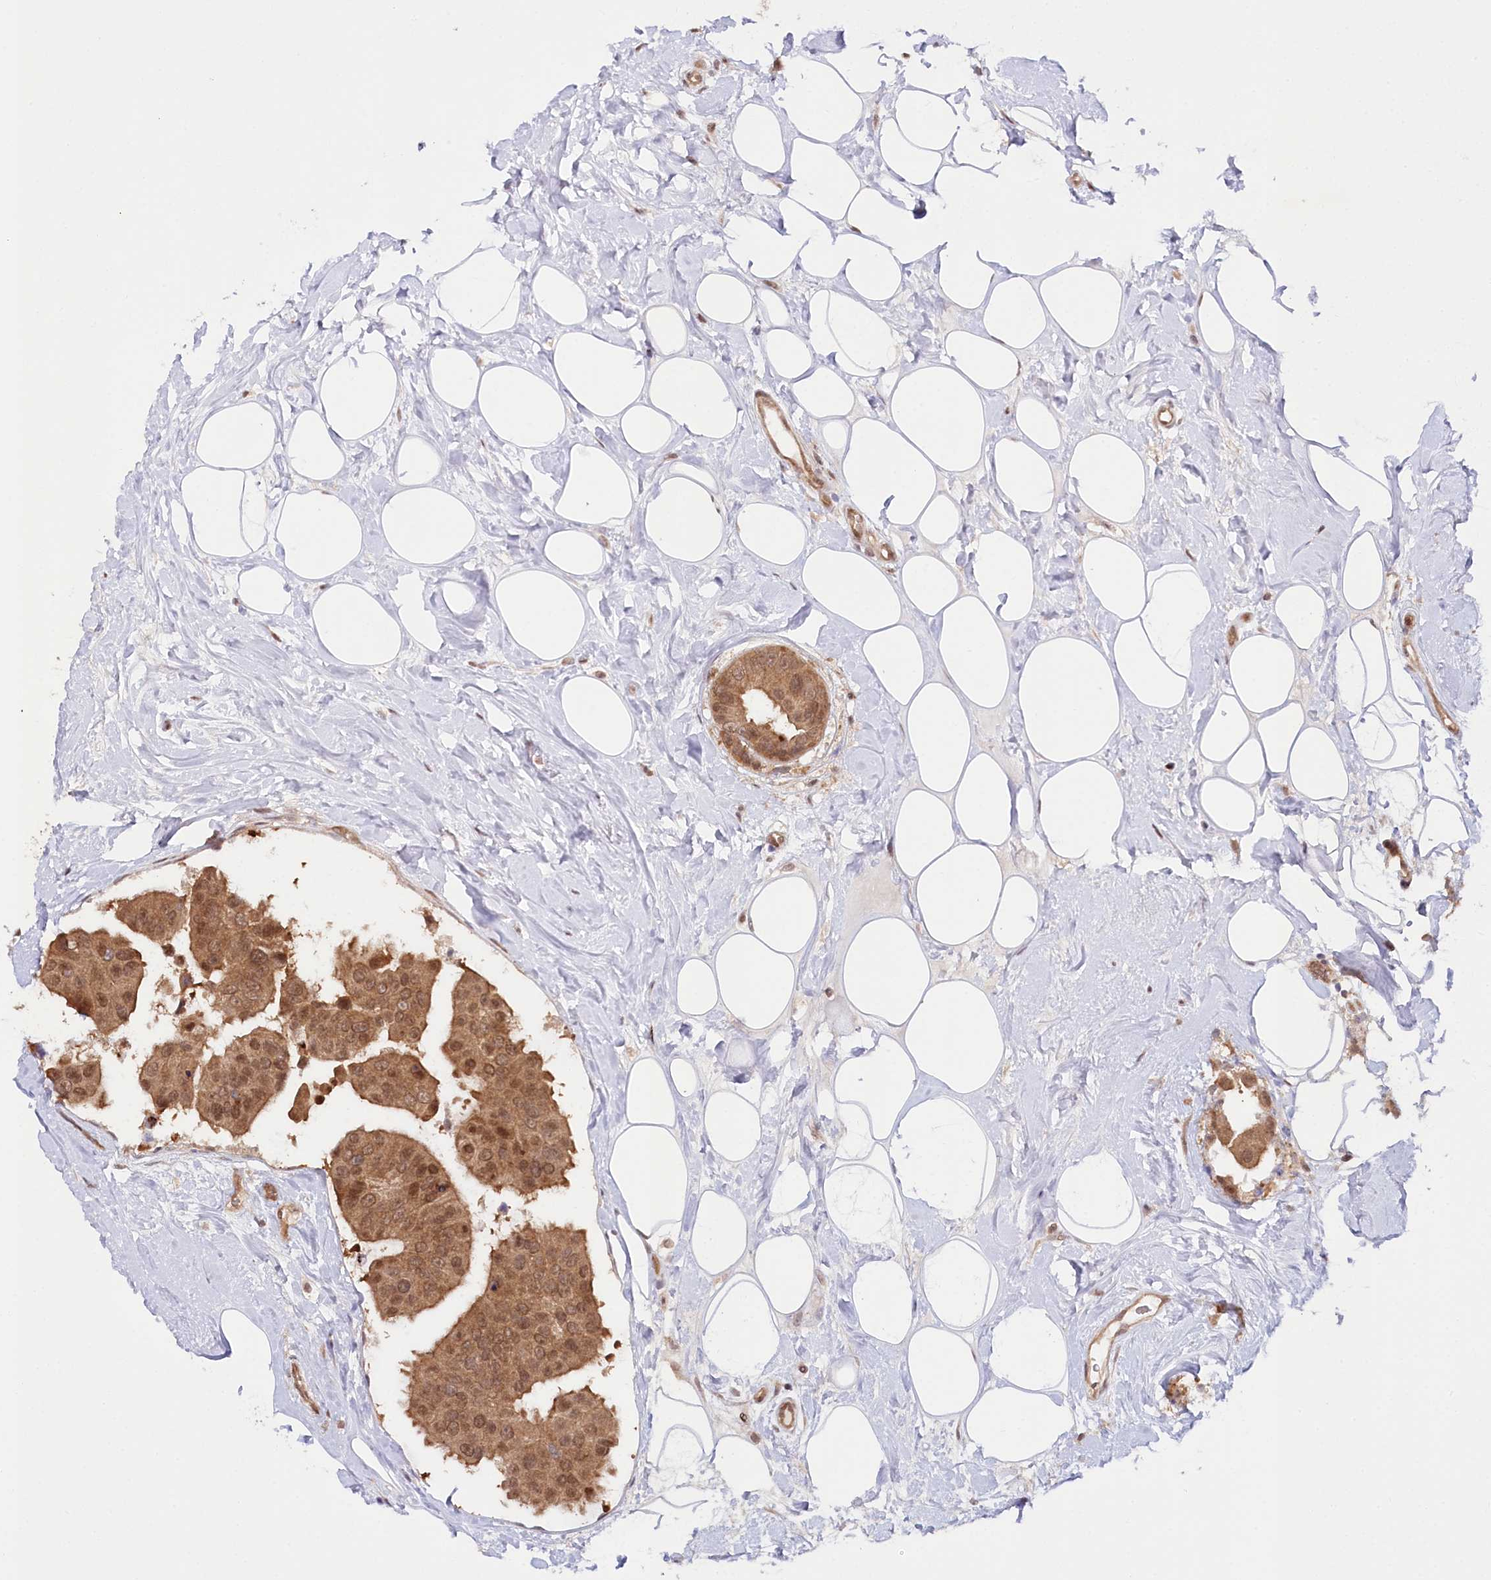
{"staining": {"intensity": "moderate", "quantity": ">75%", "location": "cytoplasmic/membranous,nuclear"}, "tissue": "breast cancer", "cell_type": "Tumor cells", "image_type": "cancer", "snomed": [{"axis": "morphology", "description": "Normal tissue, NOS"}, {"axis": "morphology", "description": "Duct carcinoma"}, {"axis": "topography", "description": "Breast"}], "caption": "Tumor cells reveal medium levels of moderate cytoplasmic/membranous and nuclear staining in about >75% of cells in breast cancer. The protein is shown in brown color, while the nuclei are stained blue.", "gene": "CCDC65", "patient": {"sex": "female", "age": 39}}